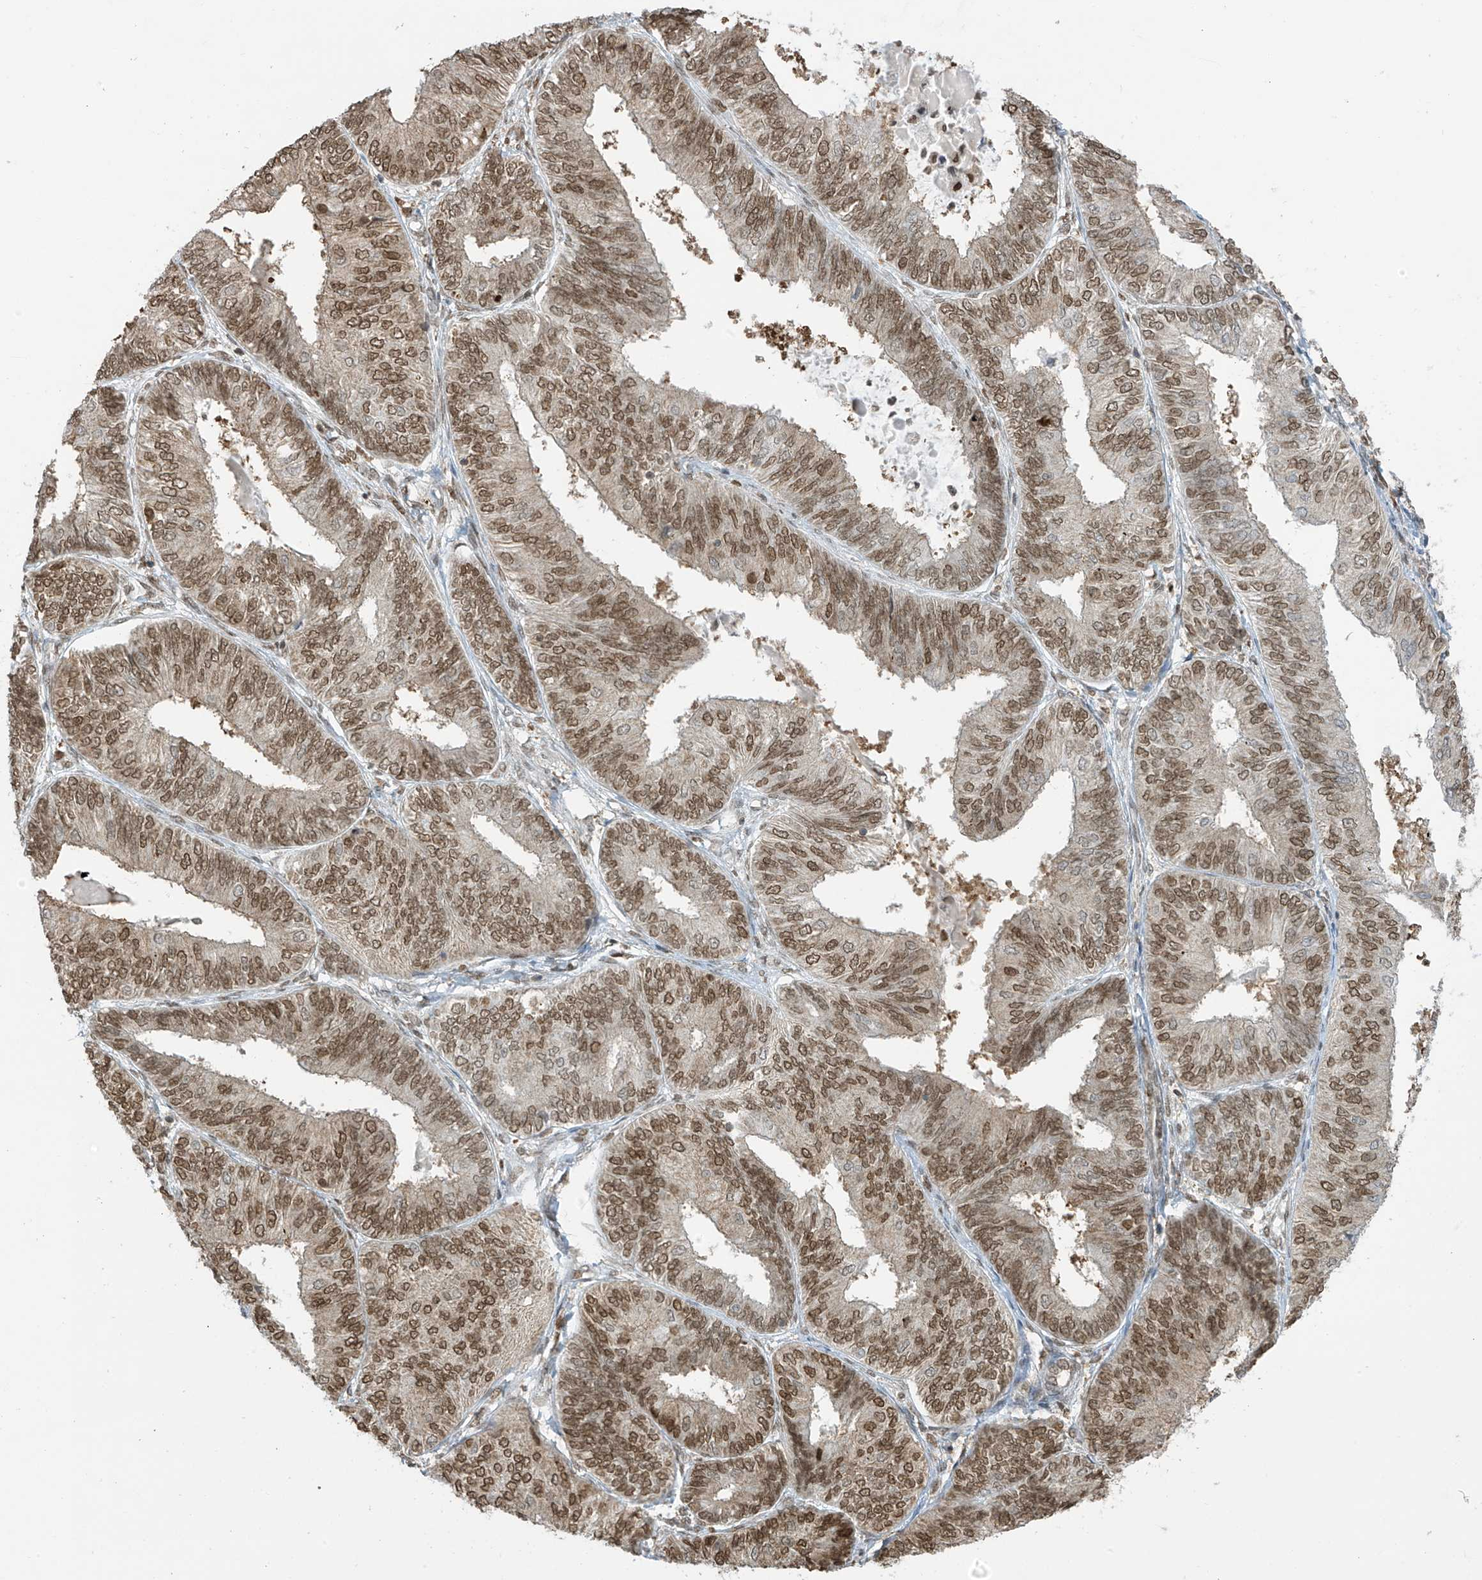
{"staining": {"intensity": "moderate", "quantity": ">75%", "location": "nuclear"}, "tissue": "endometrial cancer", "cell_type": "Tumor cells", "image_type": "cancer", "snomed": [{"axis": "morphology", "description": "Adenocarcinoma, NOS"}, {"axis": "topography", "description": "Endometrium"}], "caption": "Immunohistochemical staining of endometrial cancer (adenocarcinoma) displays moderate nuclear protein staining in approximately >75% of tumor cells.", "gene": "KPNB1", "patient": {"sex": "female", "age": 58}}